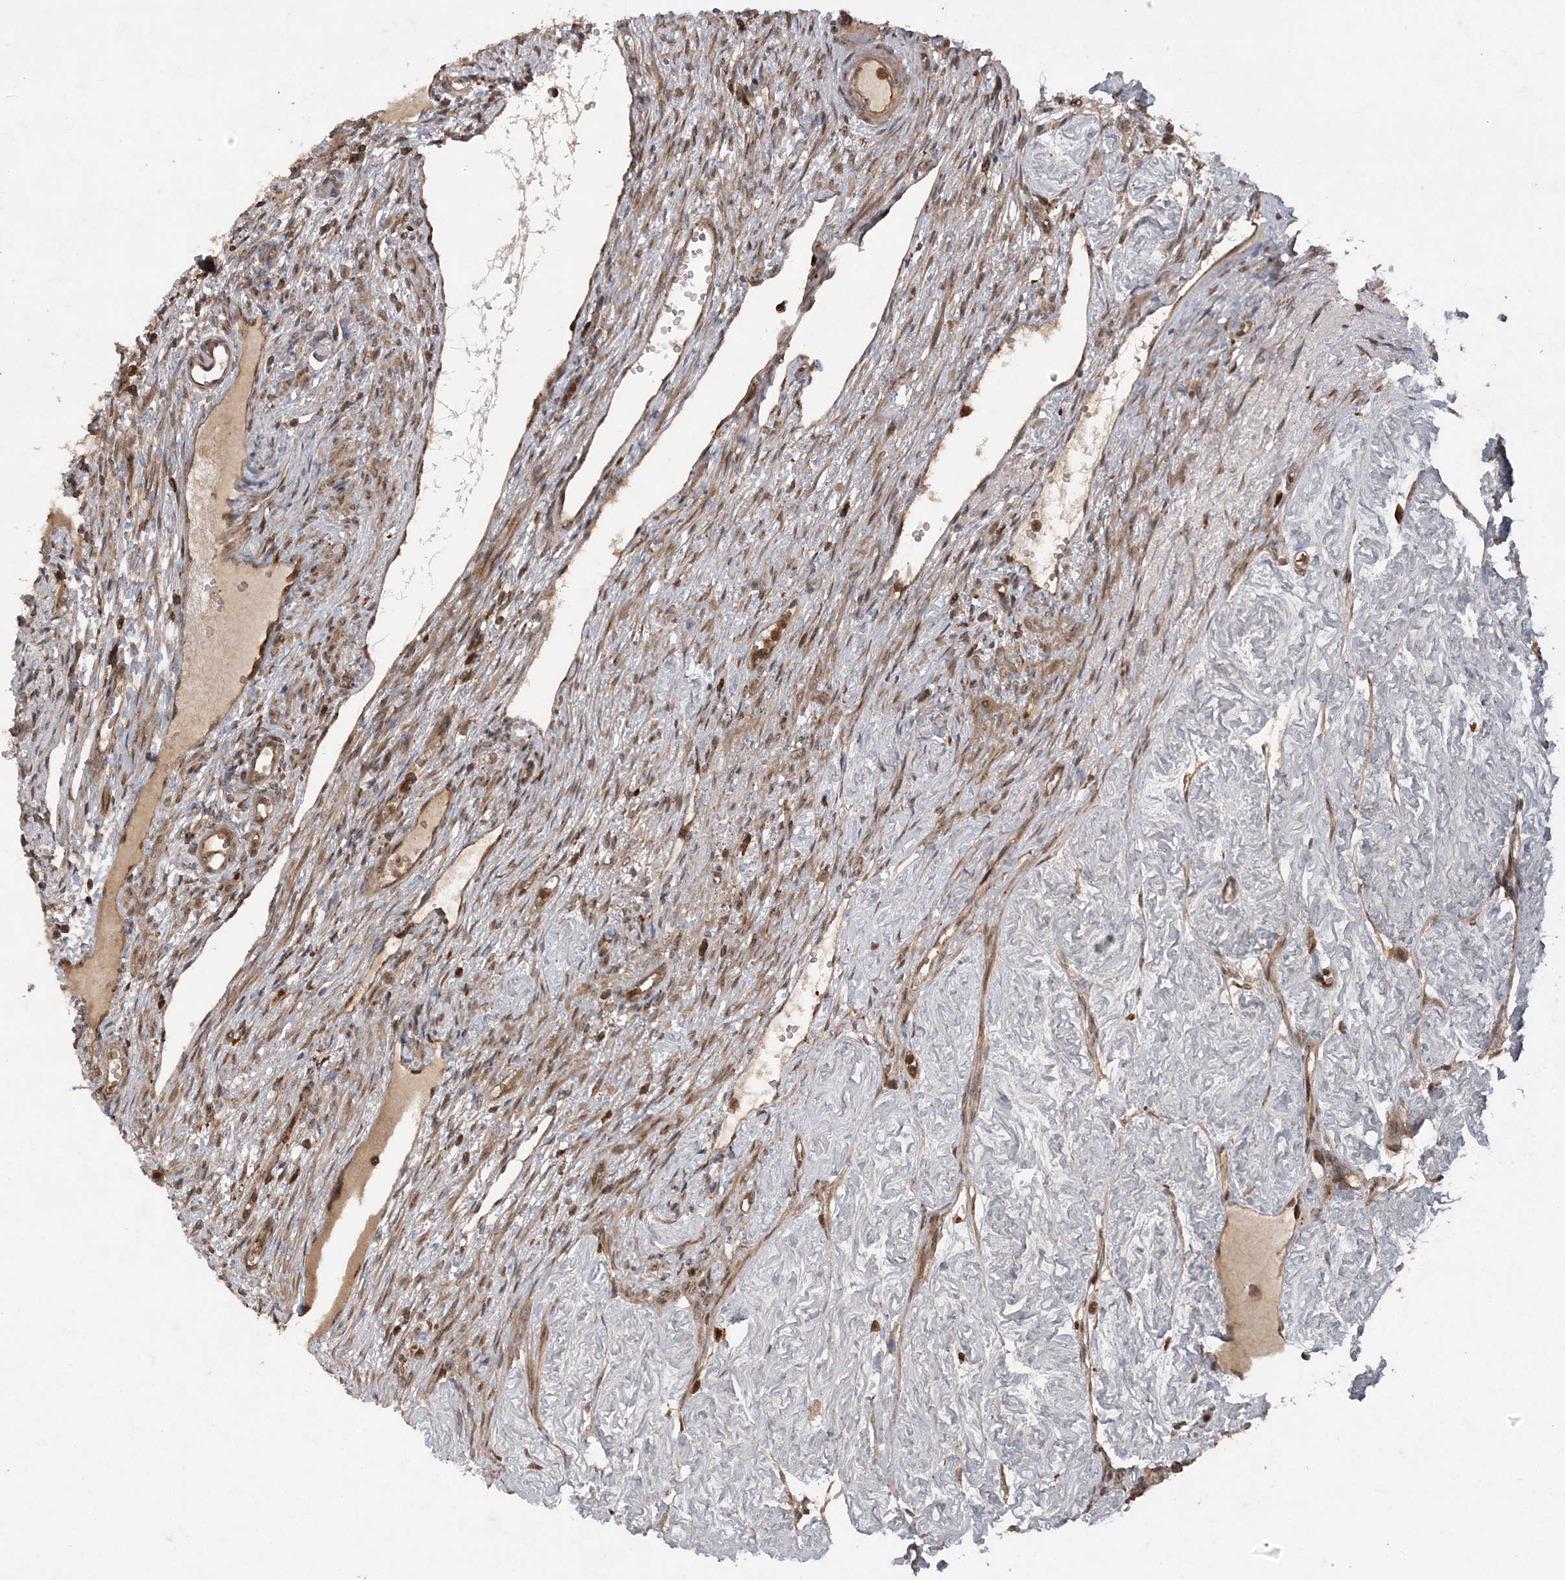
{"staining": {"intensity": "moderate", "quantity": "25%-75%", "location": "cytoplasmic/membranous"}, "tissue": "ovary", "cell_type": "Ovarian stroma cells", "image_type": "normal", "snomed": [{"axis": "morphology", "description": "Normal tissue, NOS"}, {"axis": "morphology", "description": "Cyst, NOS"}, {"axis": "topography", "description": "Ovary"}], "caption": "This histopathology image demonstrates immunohistochemistry staining of unremarkable human ovary, with medium moderate cytoplasmic/membranous positivity in about 25%-75% of ovarian stroma cells.", "gene": "LACC1", "patient": {"sex": "female", "age": 33}}